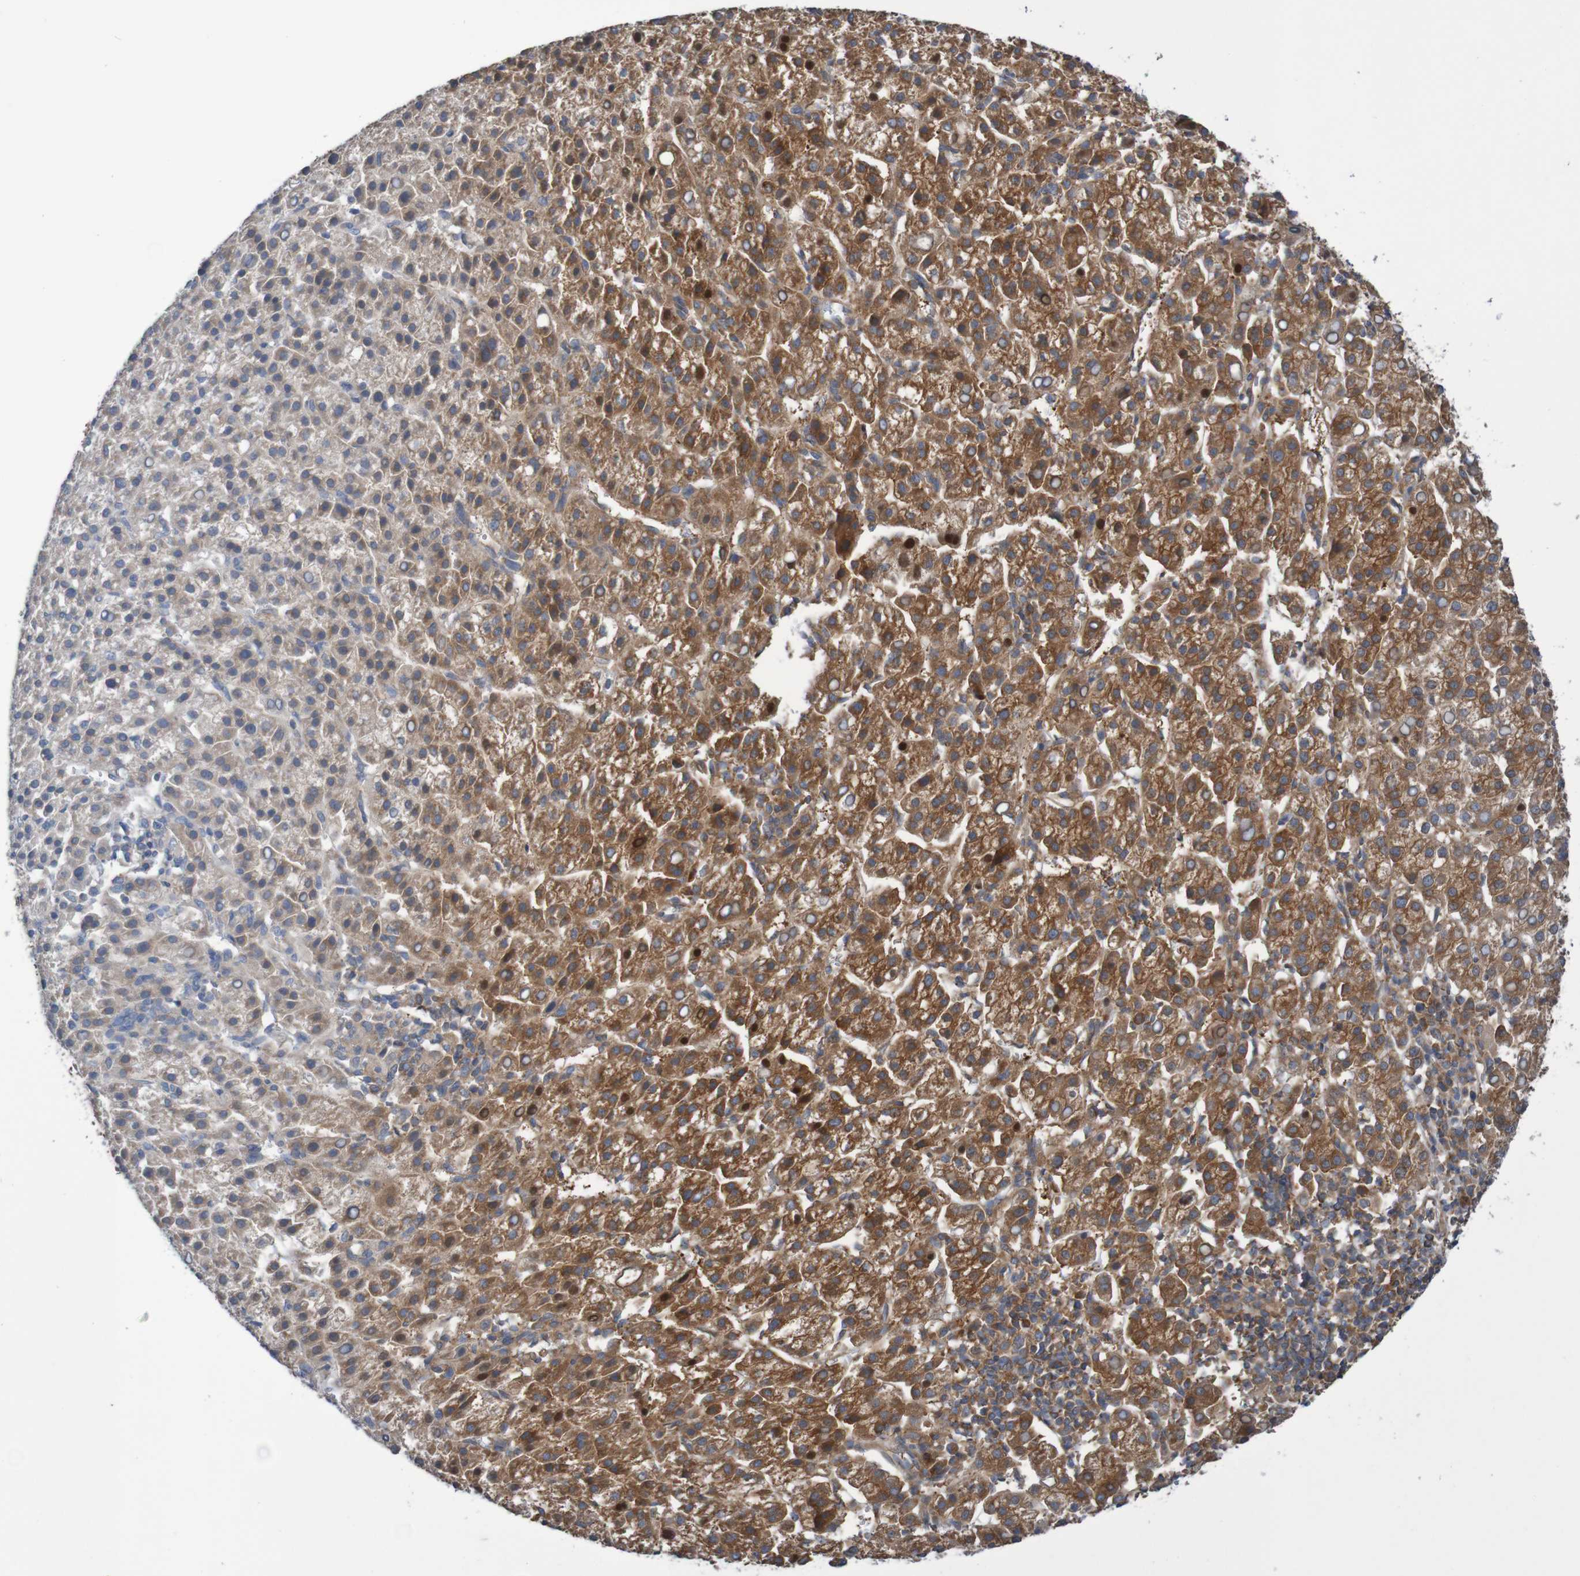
{"staining": {"intensity": "strong", "quantity": "25%-75%", "location": "cytoplasmic/membranous"}, "tissue": "liver cancer", "cell_type": "Tumor cells", "image_type": "cancer", "snomed": [{"axis": "morphology", "description": "Carcinoma, Hepatocellular, NOS"}, {"axis": "topography", "description": "Liver"}], "caption": "Immunohistochemistry (IHC) photomicrograph of human liver hepatocellular carcinoma stained for a protein (brown), which shows high levels of strong cytoplasmic/membranous positivity in approximately 25%-75% of tumor cells.", "gene": "LRRC47", "patient": {"sex": "female", "age": 58}}